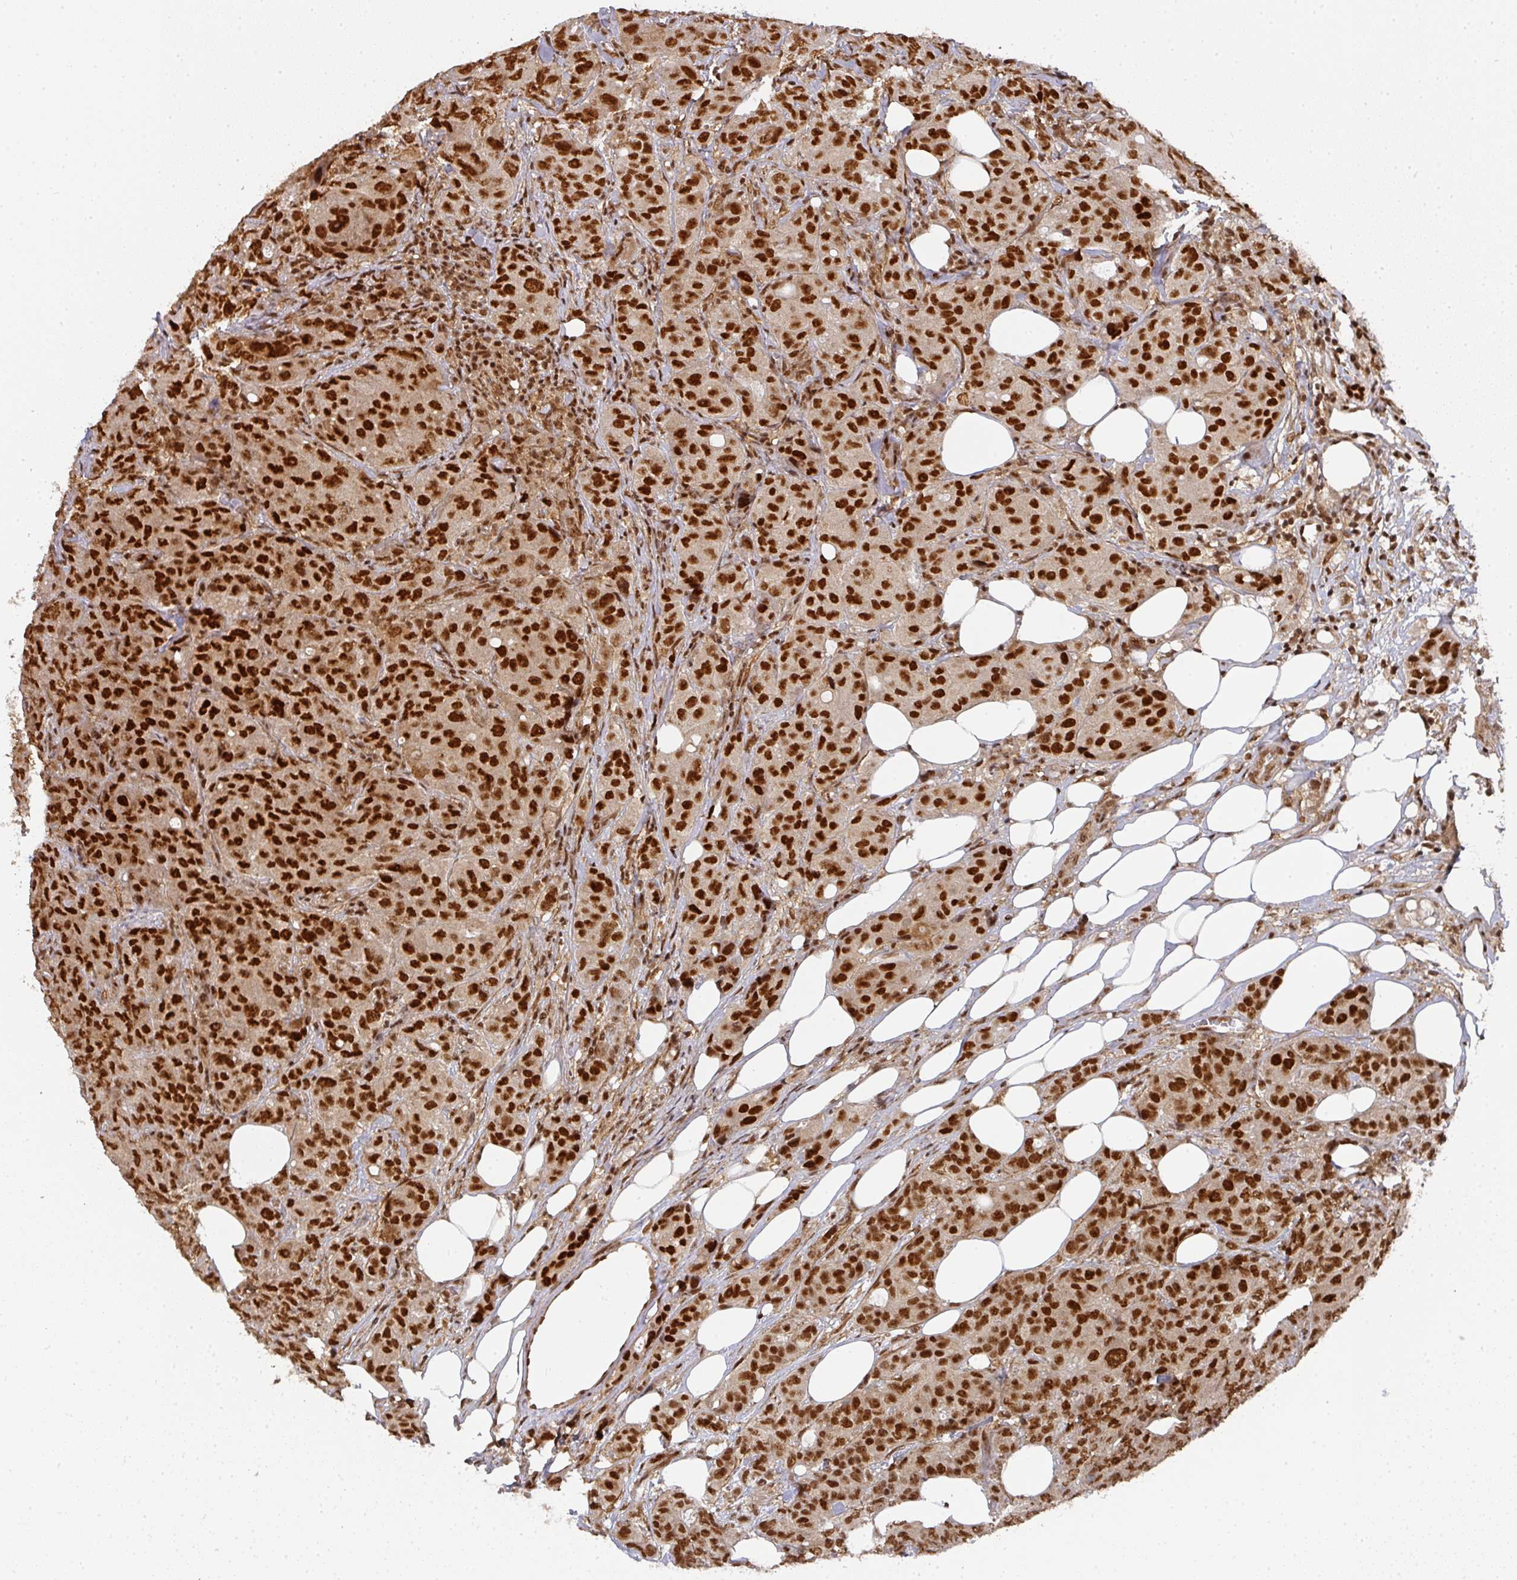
{"staining": {"intensity": "strong", "quantity": ">75%", "location": "nuclear"}, "tissue": "breast cancer", "cell_type": "Tumor cells", "image_type": "cancer", "snomed": [{"axis": "morphology", "description": "Duct carcinoma"}, {"axis": "topography", "description": "Breast"}], "caption": "Strong nuclear expression is present in approximately >75% of tumor cells in intraductal carcinoma (breast).", "gene": "DIDO1", "patient": {"sex": "female", "age": 43}}